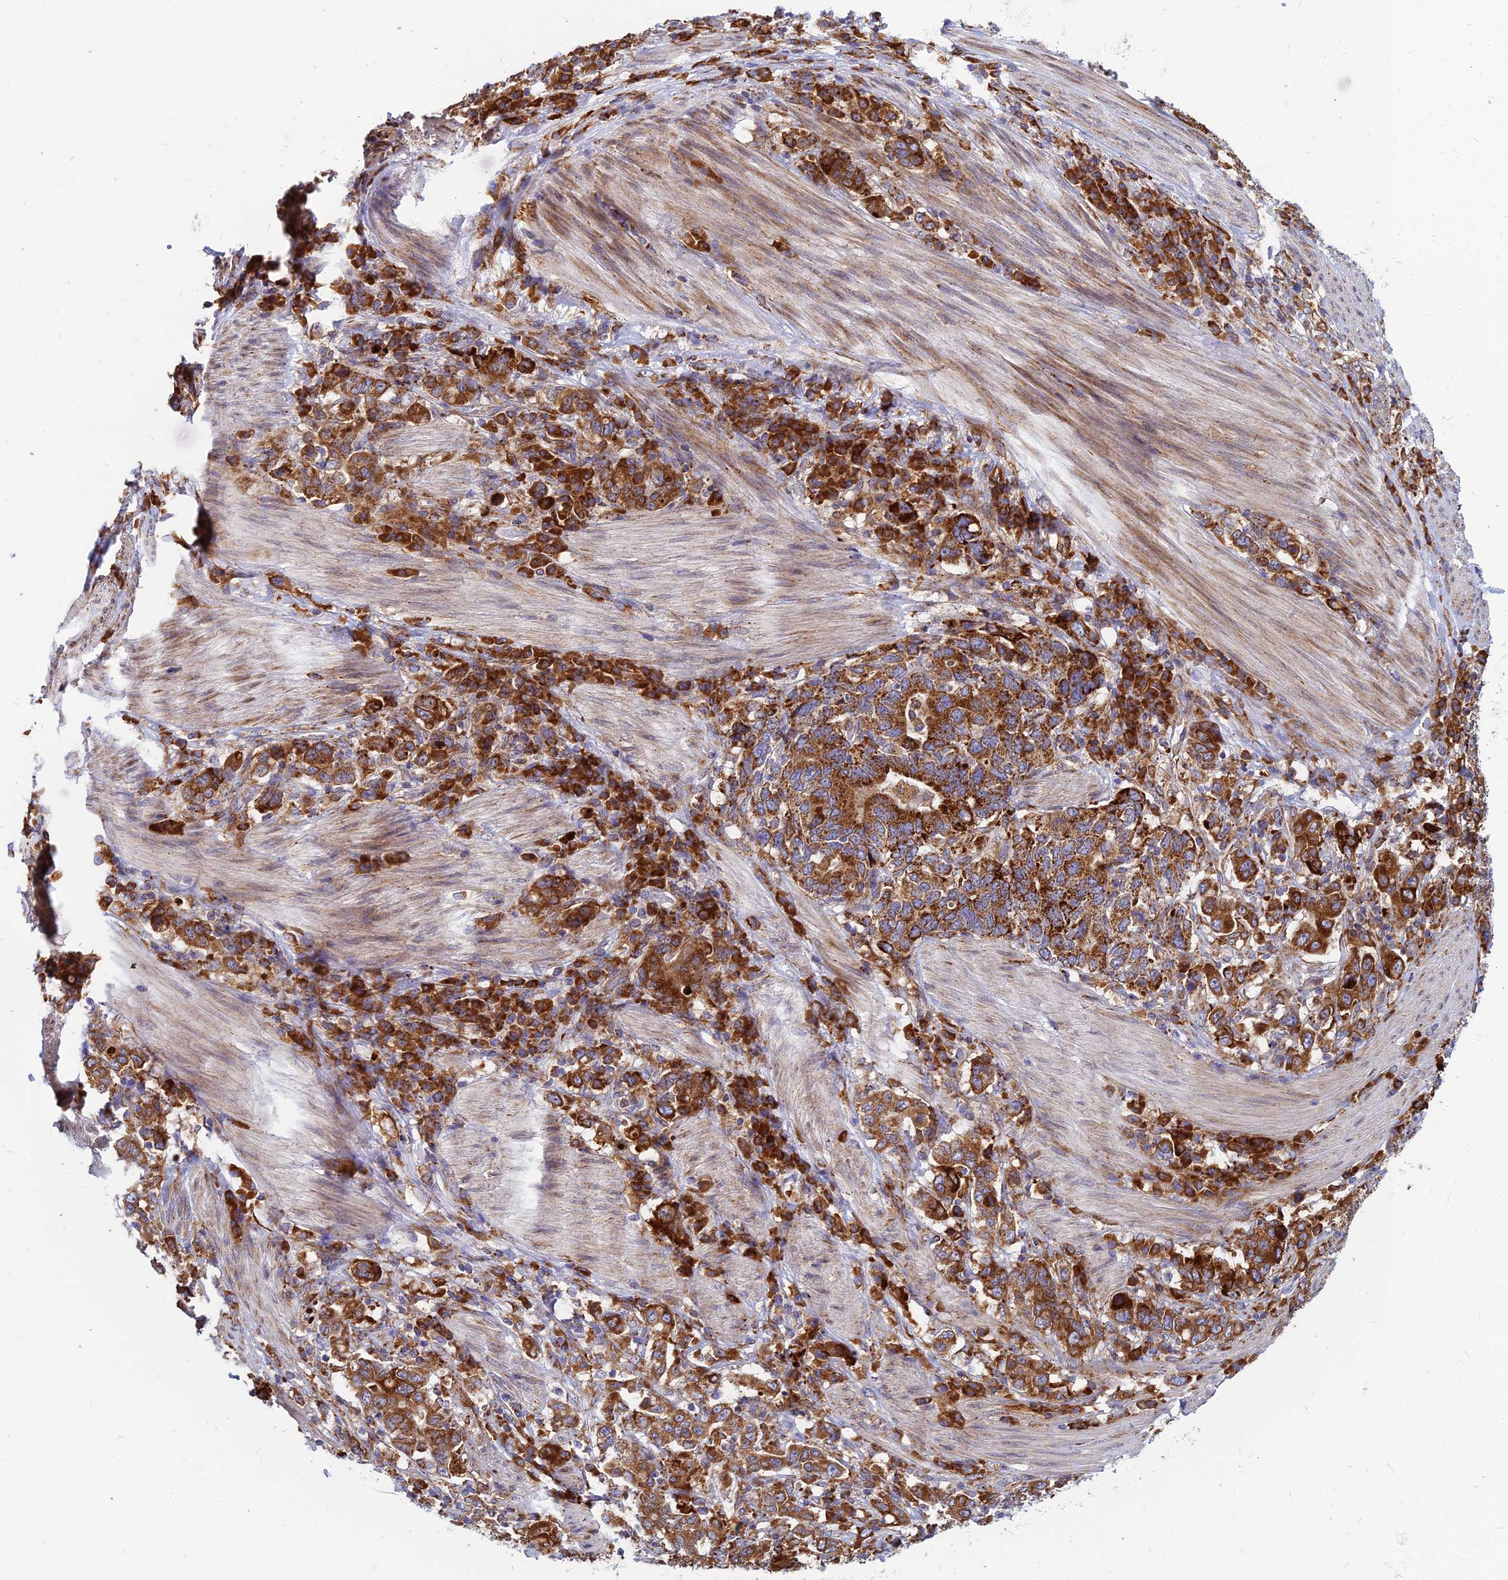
{"staining": {"intensity": "strong", "quantity": ">75%", "location": "cytoplasmic/membranous"}, "tissue": "stomach cancer", "cell_type": "Tumor cells", "image_type": "cancer", "snomed": [{"axis": "morphology", "description": "Adenocarcinoma, NOS"}, {"axis": "topography", "description": "Stomach, upper"}, {"axis": "topography", "description": "Stomach"}], "caption": "Stomach adenocarcinoma stained with DAB immunohistochemistry exhibits high levels of strong cytoplasmic/membranous positivity in about >75% of tumor cells. The protein of interest is stained brown, and the nuclei are stained in blue (DAB IHC with brightfield microscopy, high magnification).", "gene": "CCT6B", "patient": {"sex": "male", "age": 62}}